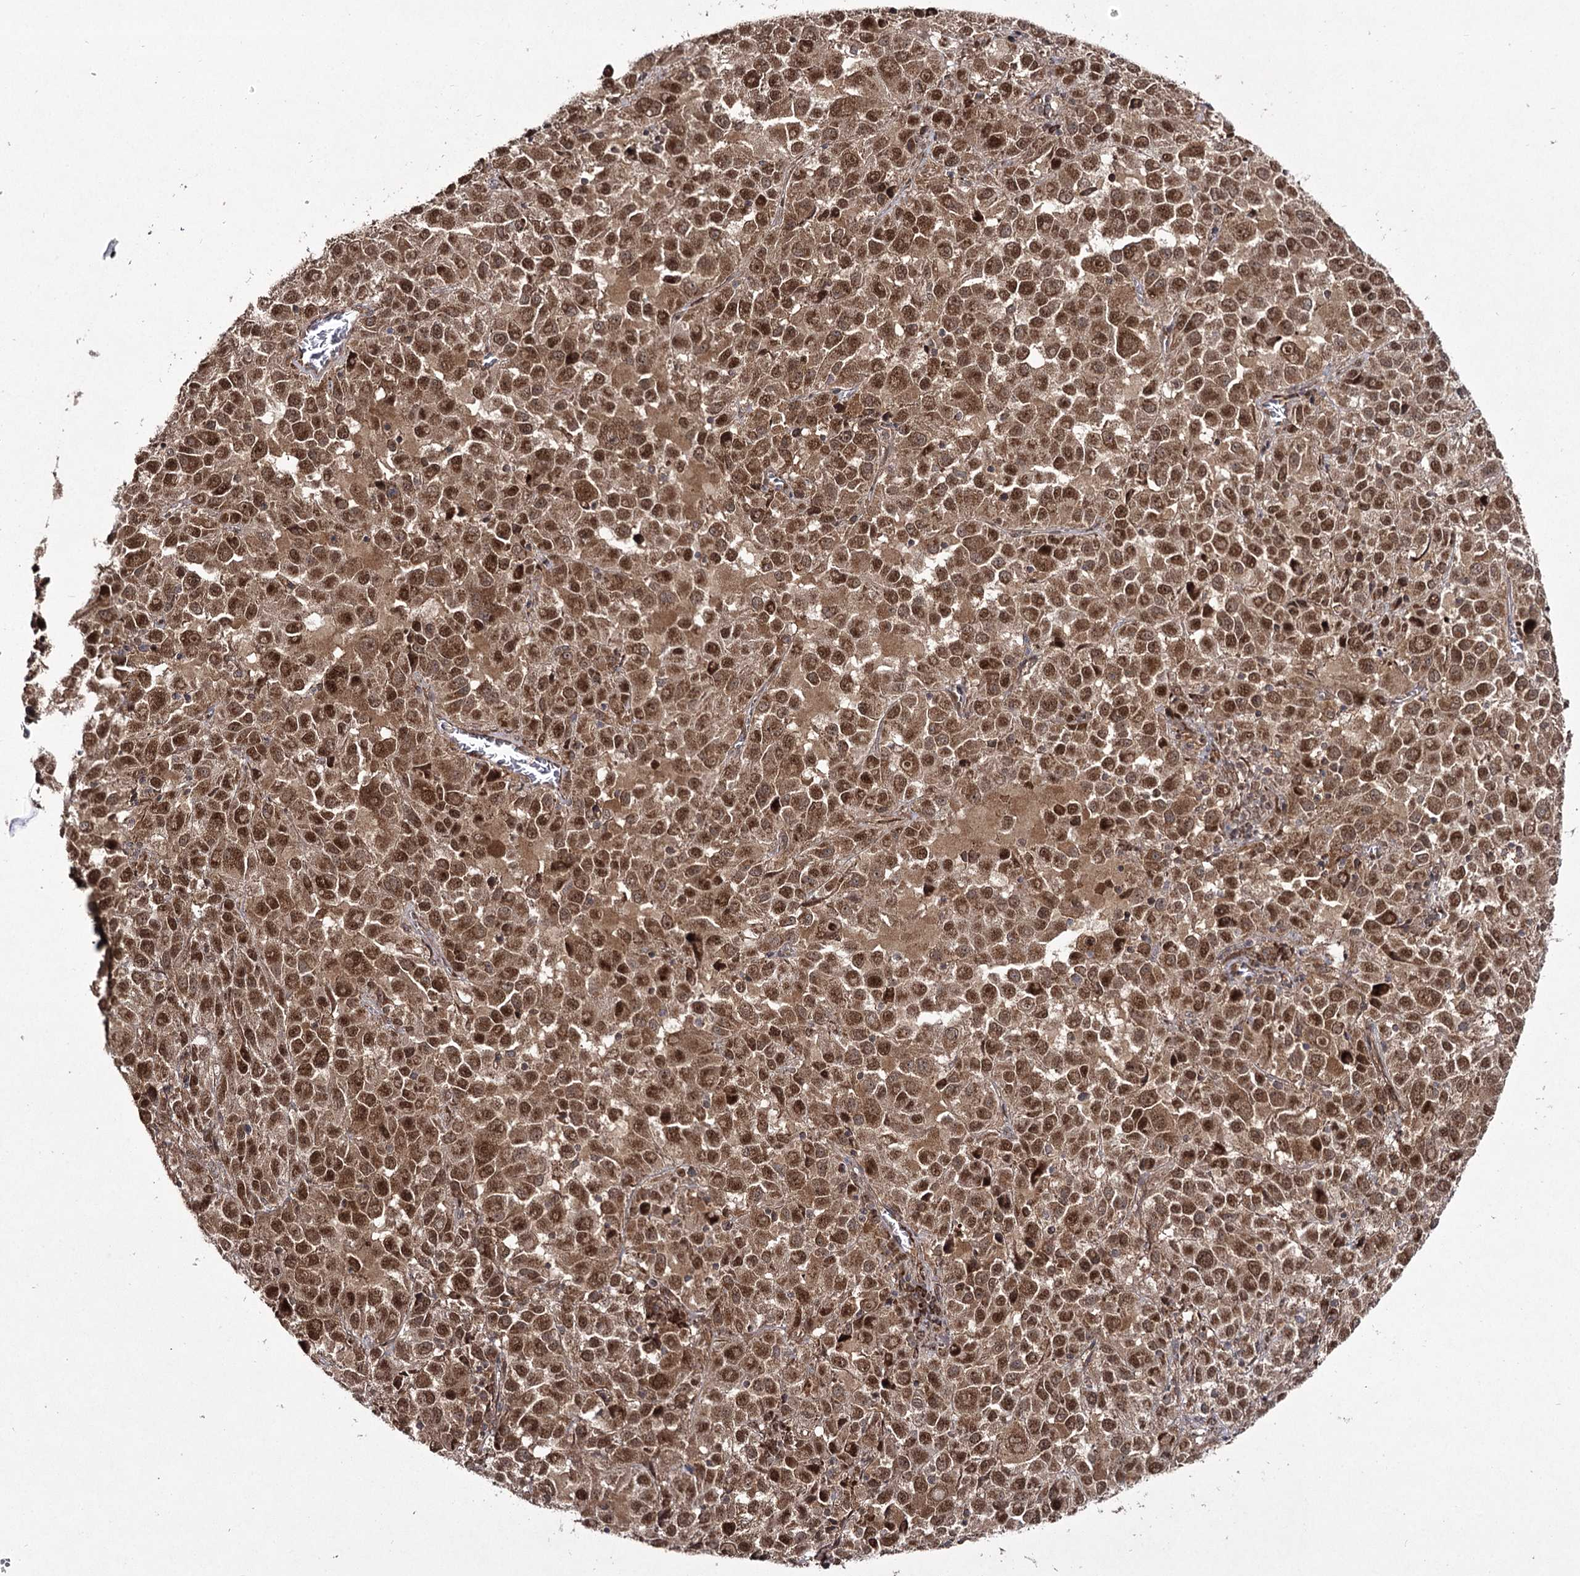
{"staining": {"intensity": "moderate", "quantity": ">75%", "location": "cytoplasmic/membranous,nuclear"}, "tissue": "melanoma", "cell_type": "Tumor cells", "image_type": "cancer", "snomed": [{"axis": "morphology", "description": "Malignant melanoma, Metastatic site"}, {"axis": "topography", "description": "Lung"}], "caption": "Malignant melanoma (metastatic site) tissue shows moderate cytoplasmic/membranous and nuclear staining in about >75% of tumor cells", "gene": "TRNT1", "patient": {"sex": "male", "age": 64}}